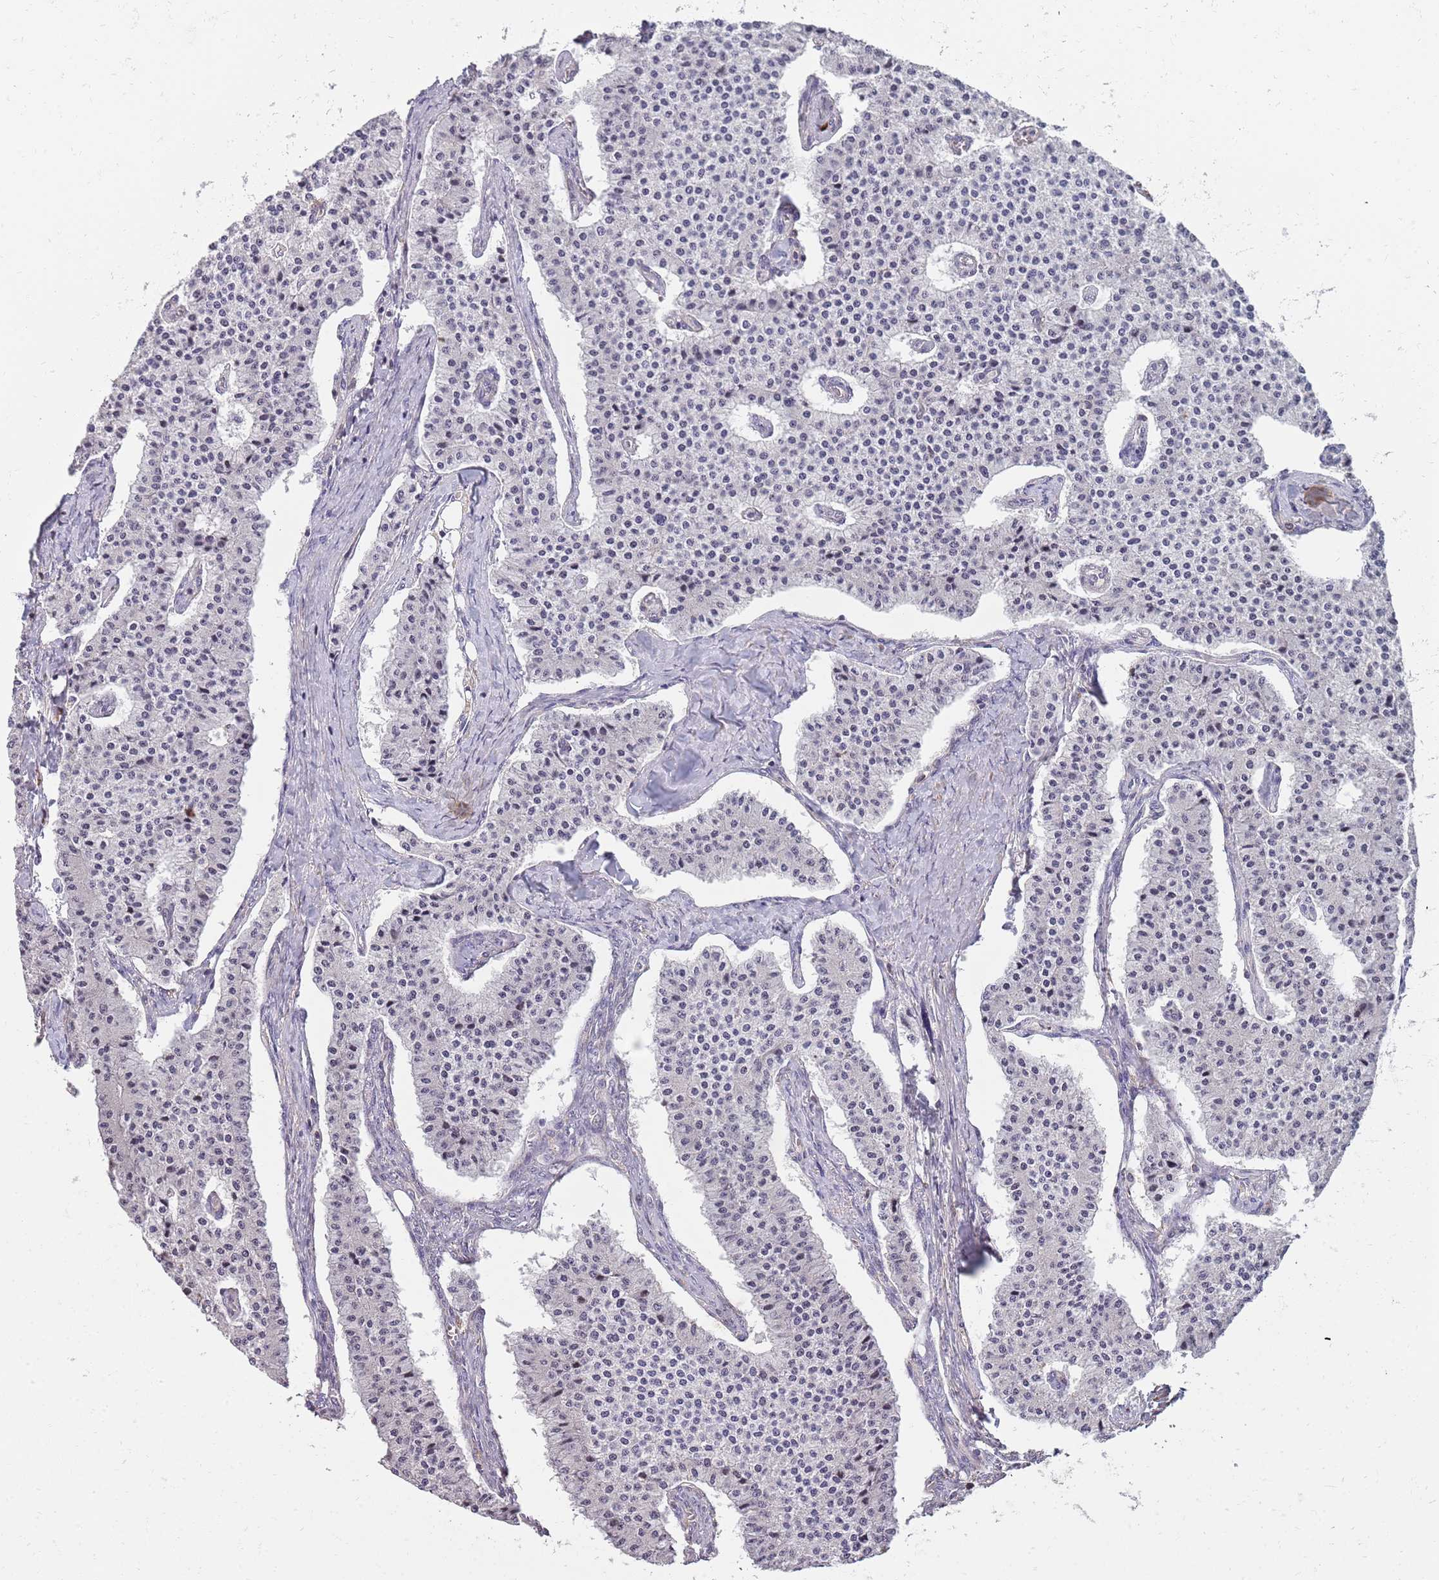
{"staining": {"intensity": "negative", "quantity": "none", "location": "none"}, "tissue": "carcinoid", "cell_type": "Tumor cells", "image_type": "cancer", "snomed": [{"axis": "morphology", "description": "Carcinoid, malignant, NOS"}, {"axis": "topography", "description": "Colon"}], "caption": "This is an IHC photomicrograph of human carcinoid (malignant). There is no expression in tumor cells.", "gene": "SUSD1", "patient": {"sex": "female", "age": 52}}